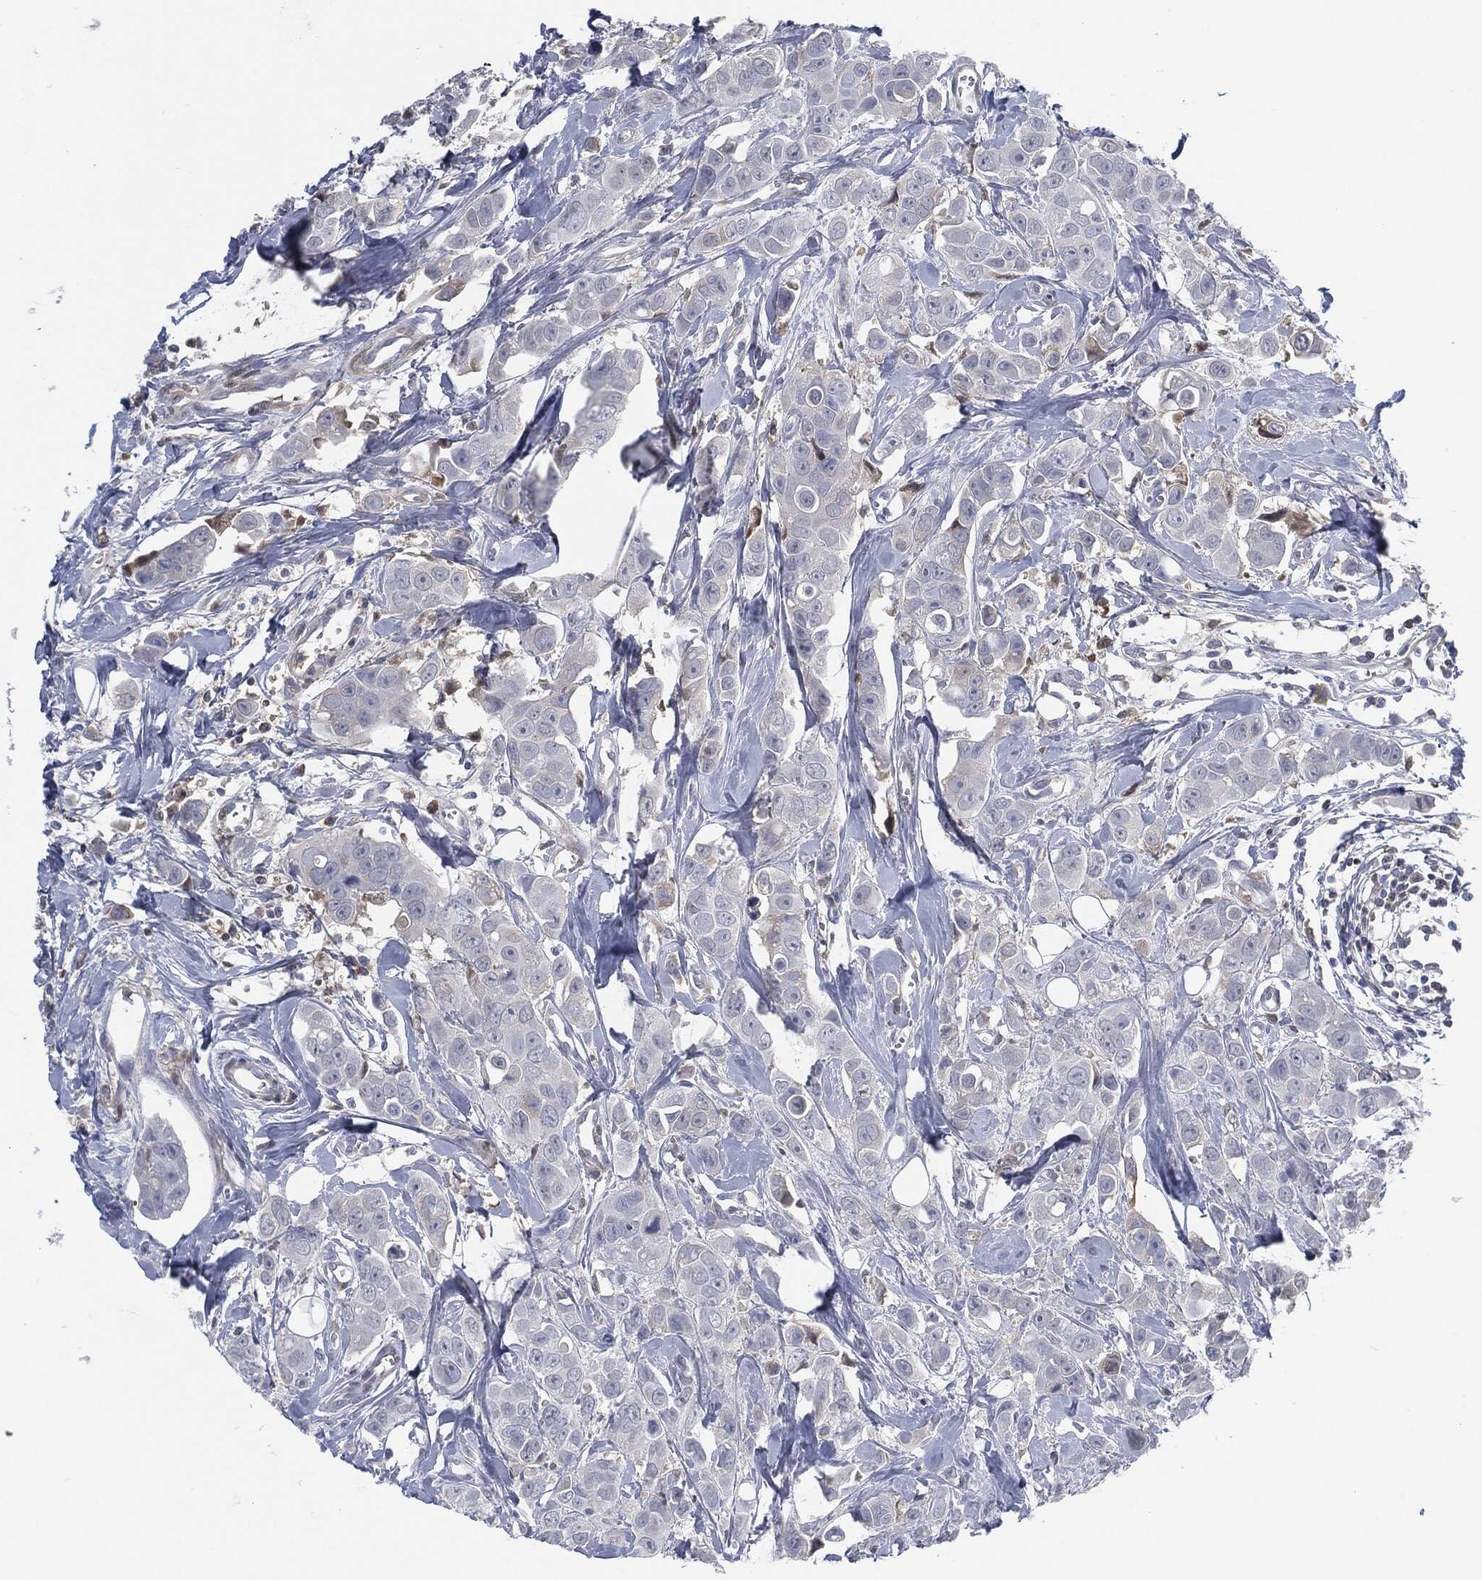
{"staining": {"intensity": "negative", "quantity": "none", "location": "none"}, "tissue": "breast cancer", "cell_type": "Tumor cells", "image_type": "cancer", "snomed": [{"axis": "morphology", "description": "Duct carcinoma"}, {"axis": "topography", "description": "Breast"}], "caption": "A histopathology image of breast cancer stained for a protein exhibits no brown staining in tumor cells. (DAB immunohistochemistry (IHC) visualized using brightfield microscopy, high magnification).", "gene": "MST1", "patient": {"sex": "female", "age": 35}}